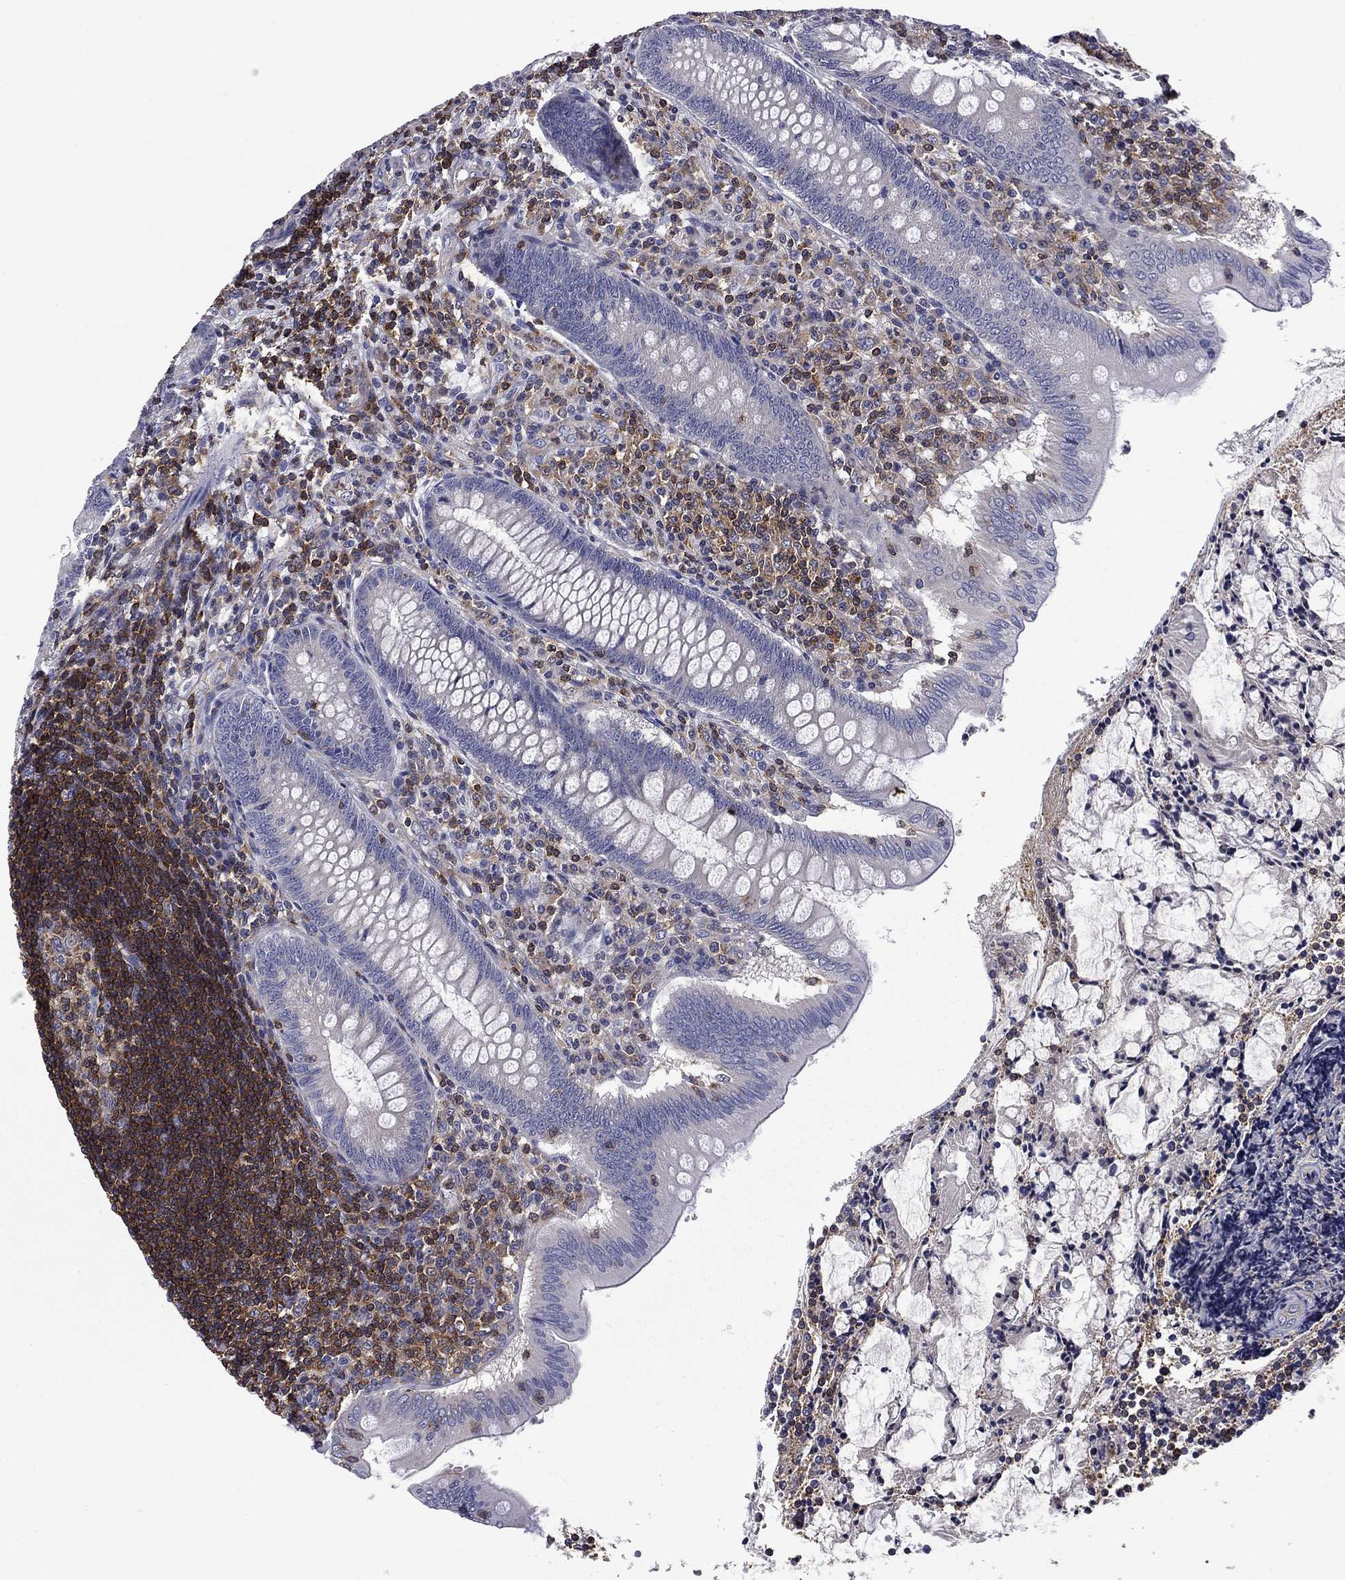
{"staining": {"intensity": "negative", "quantity": "none", "location": "none"}, "tissue": "appendix", "cell_type": "Glandular cells", "image_type": "normal", "snomed": [{"axis": "morphology", "description": "Normal tissue, NOS"}, {"axis": "morphology", "description": "Inflammation, NOS"}, {"axis": "topography", "description": "Appendix"}], "caption": "Immunohistochemical staining of normal appendix reveals no significant expression in glandular cells.", "gene": "ARHGAP45", "patient": {"sex": "male", "age": 16}}